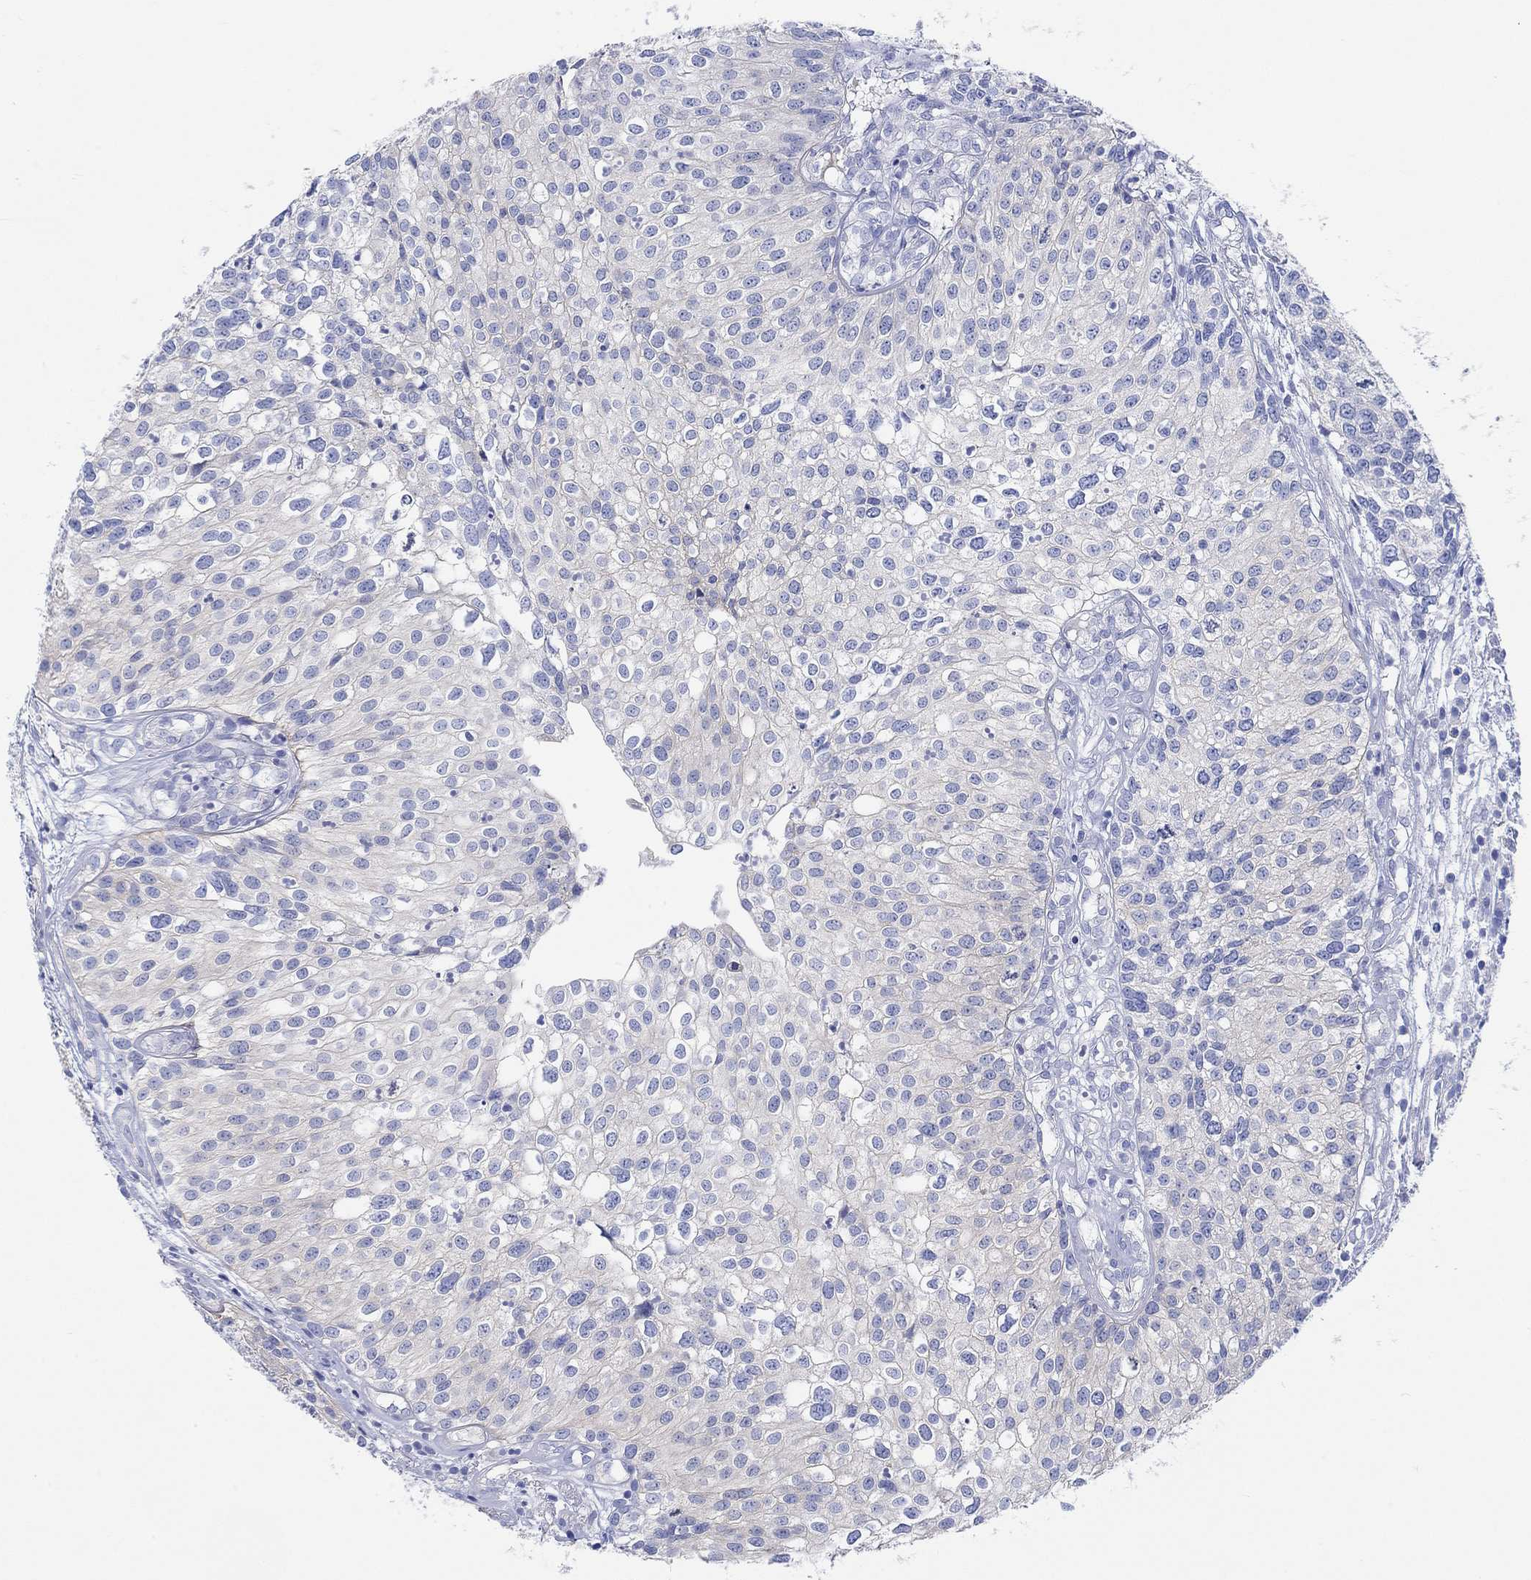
{"staining": {"intensity": "negative", "quantity": "none", "location": "none"}, "tissue": "urothelial cancer", "cell_type": "Tumor cells", "image_type": "cancer", "snomed": [{"axis": "morphology", "description": "Urothelial carcinoma, High grade"}, {"axis": "topography", "description": "Urinary bladder"}], "caption": "IHC image of urothelial cancer stained for a protein (brown), which exhibits no expression in tumor cells.", "gene": "REEP6", "patient": {"sex": "female", "age": 79}}